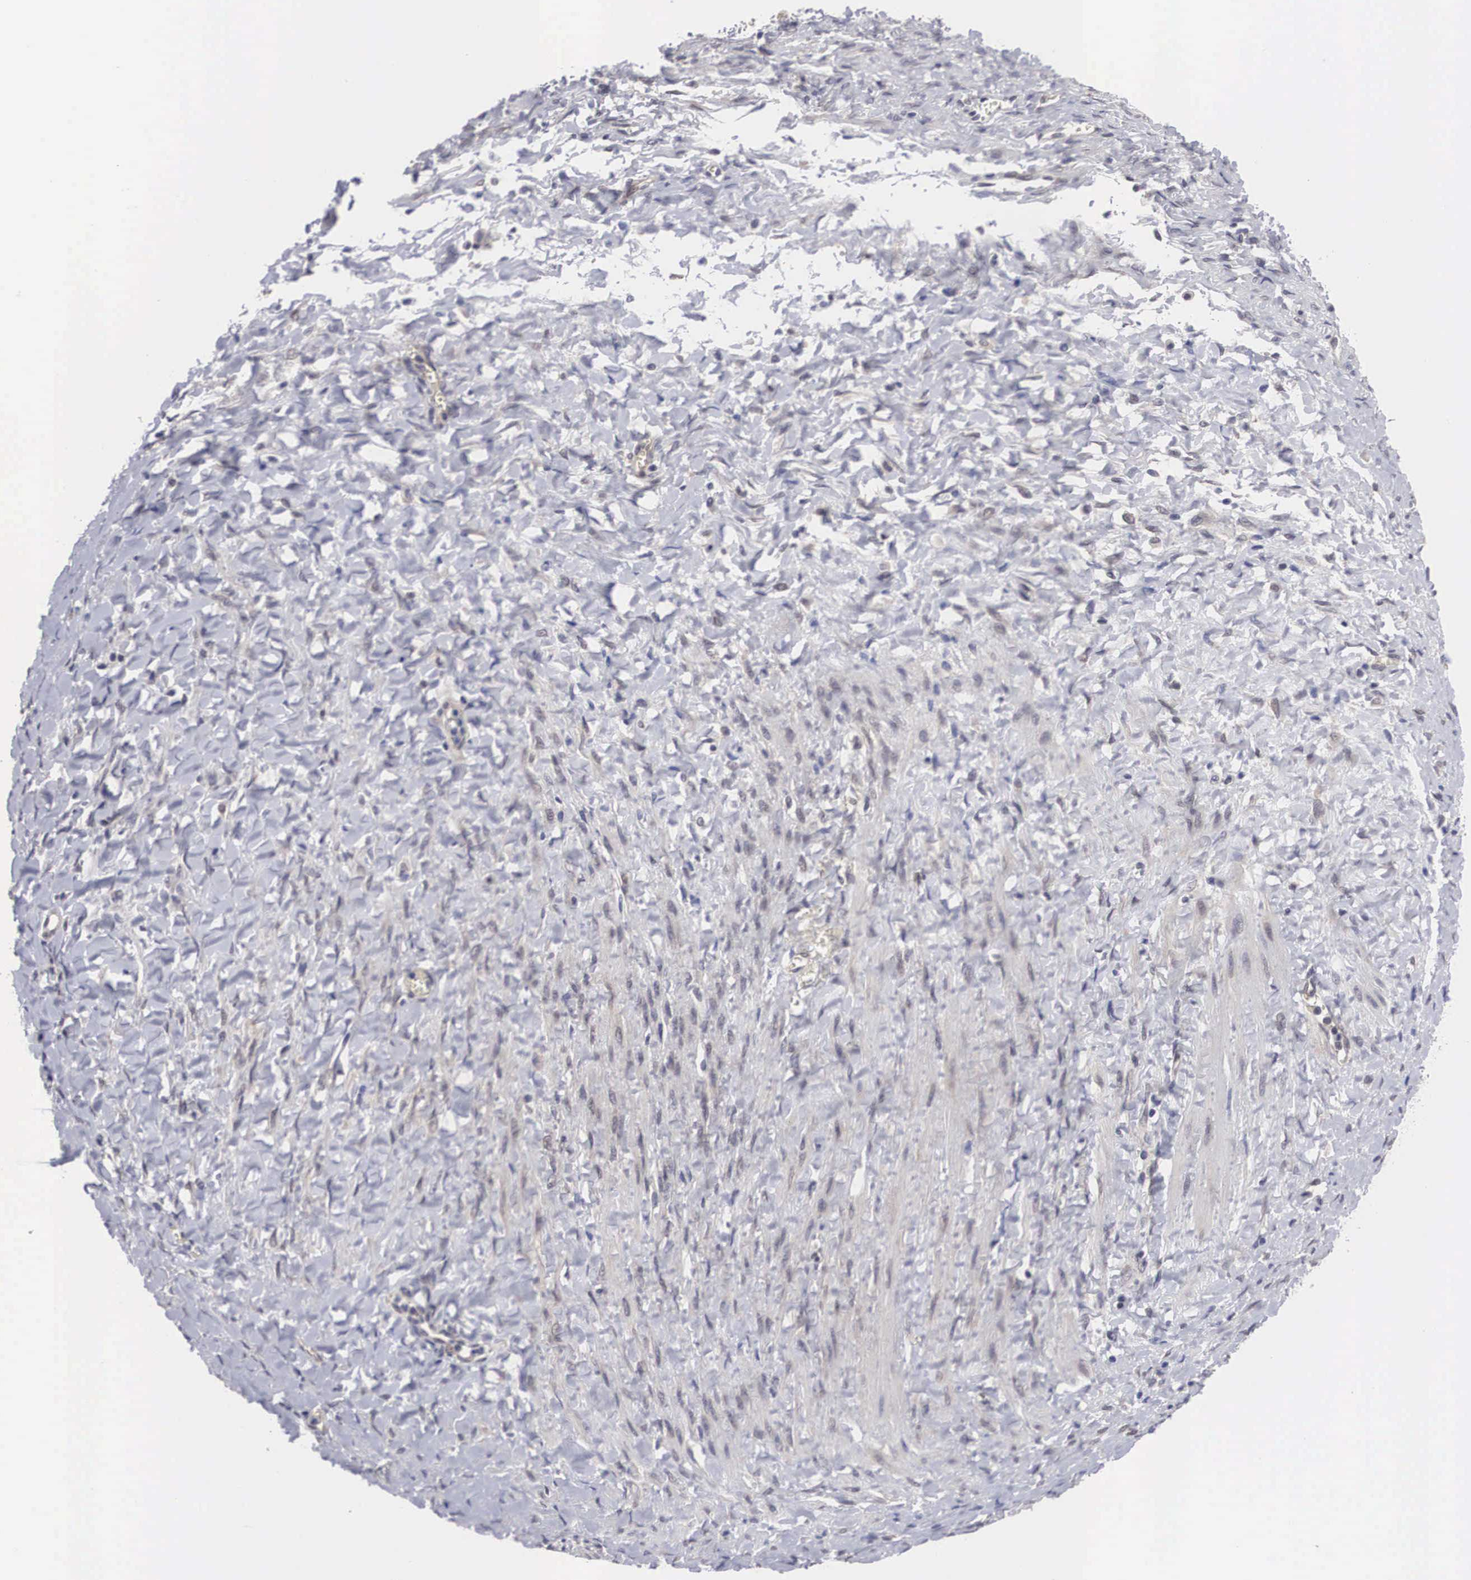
{"staining": {"intensity": "negative", "quantity": "none", "location": "none"}, "tissue": "smooth muscle", "cell_type": "Smooth muscle cells", "image_type": "normal", "snomed": [{"axis": "morphology", "description": "Normal tissue, NOS"}, {"axis": "topography", "description": "Uterus"}], "caption": "Histopathology image shows no significant protein staining in smooth muscle cells of benign smooth muscle.", "gene": "OTX2", "patient": {"sex": "female", "age": 56}}